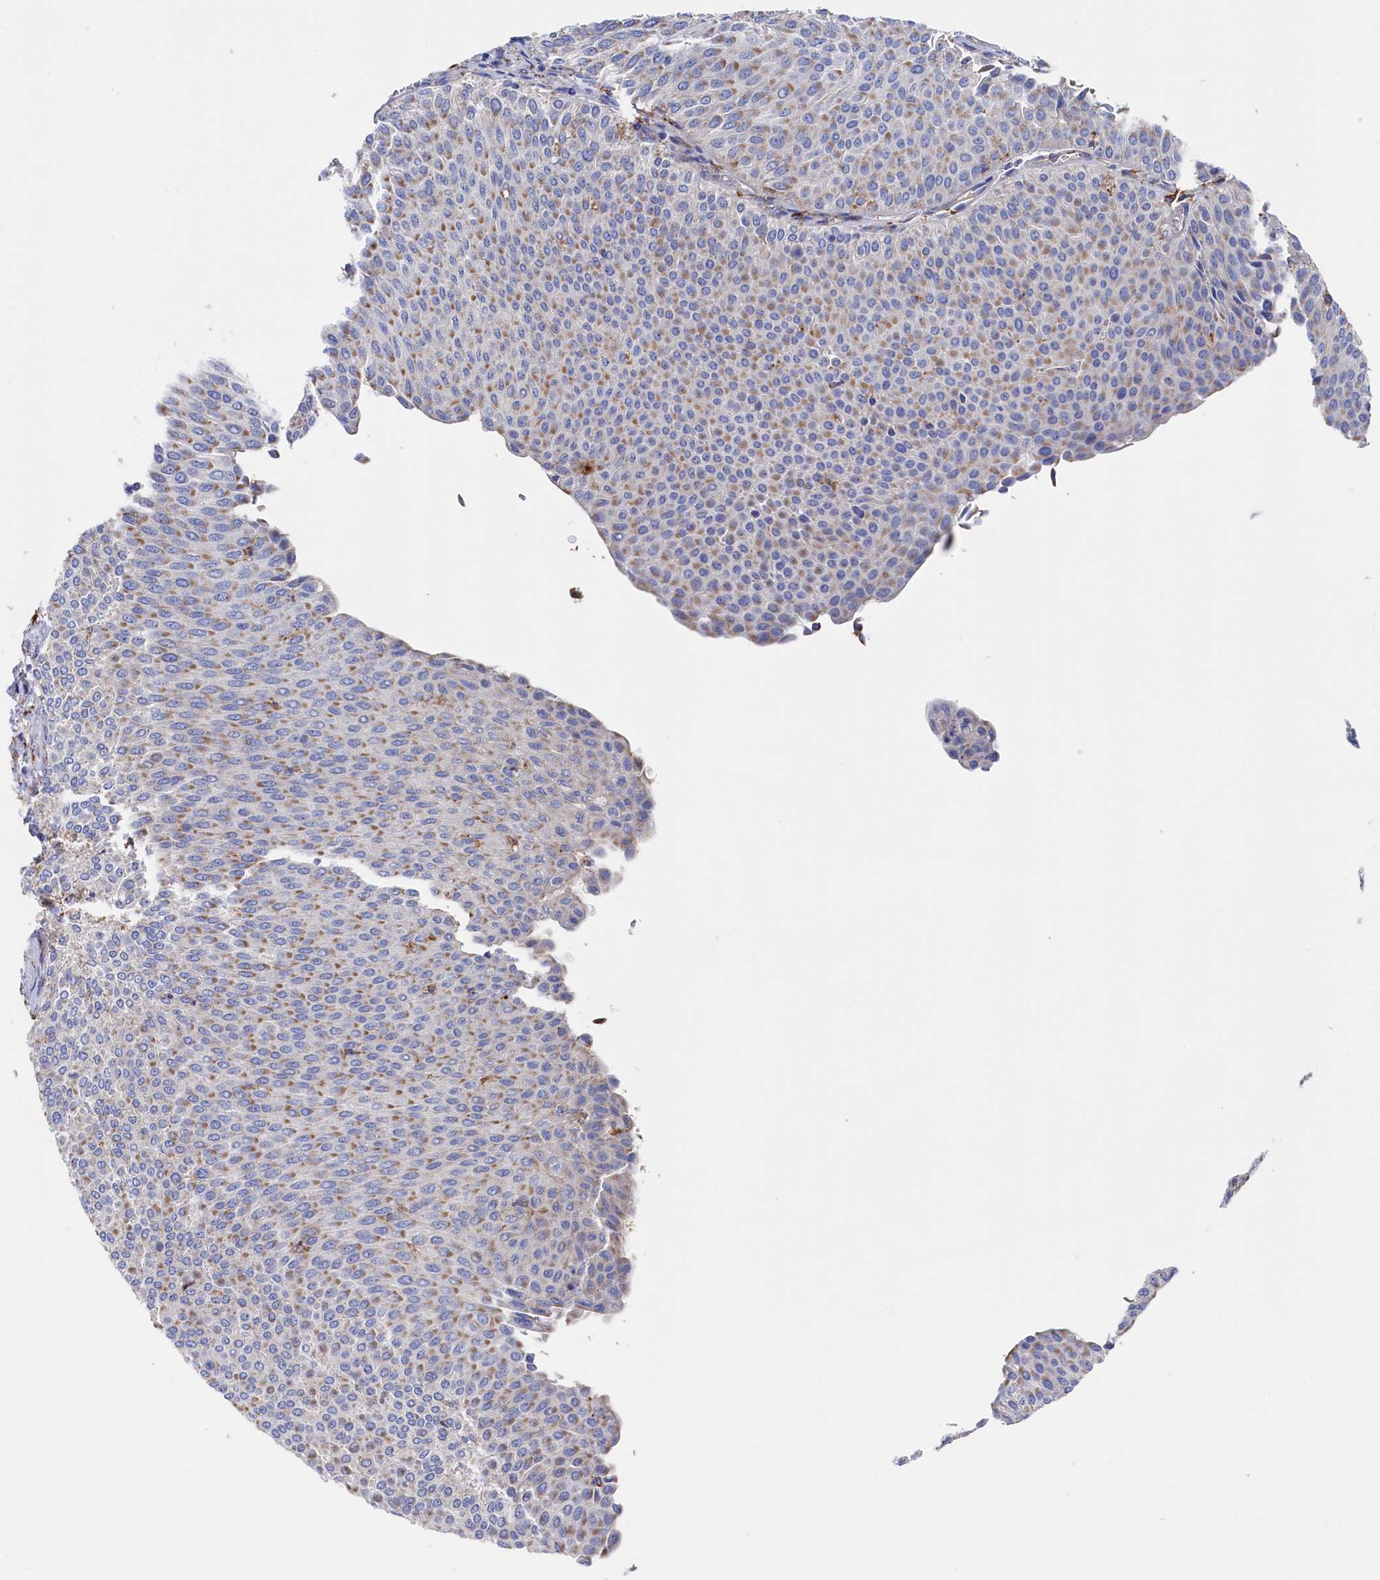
{"staining": {"intensity": "negative", "quantity": "none", "location": "none"}, "tissue": "urothelial cancer", "cell_type": "Tumor cells", "image_type": "cancer", "snomed": [{"axis": "morphology", "description": "Urothelial carcinoma, Low grade"}, {"axis": "topography", "description": "Urinary bladder"}], "caption": "Tumor cells show no significant staining in urothelial cancer.", "gene": "C12orf73", "patient": {"sex": "male", "age": 78}}